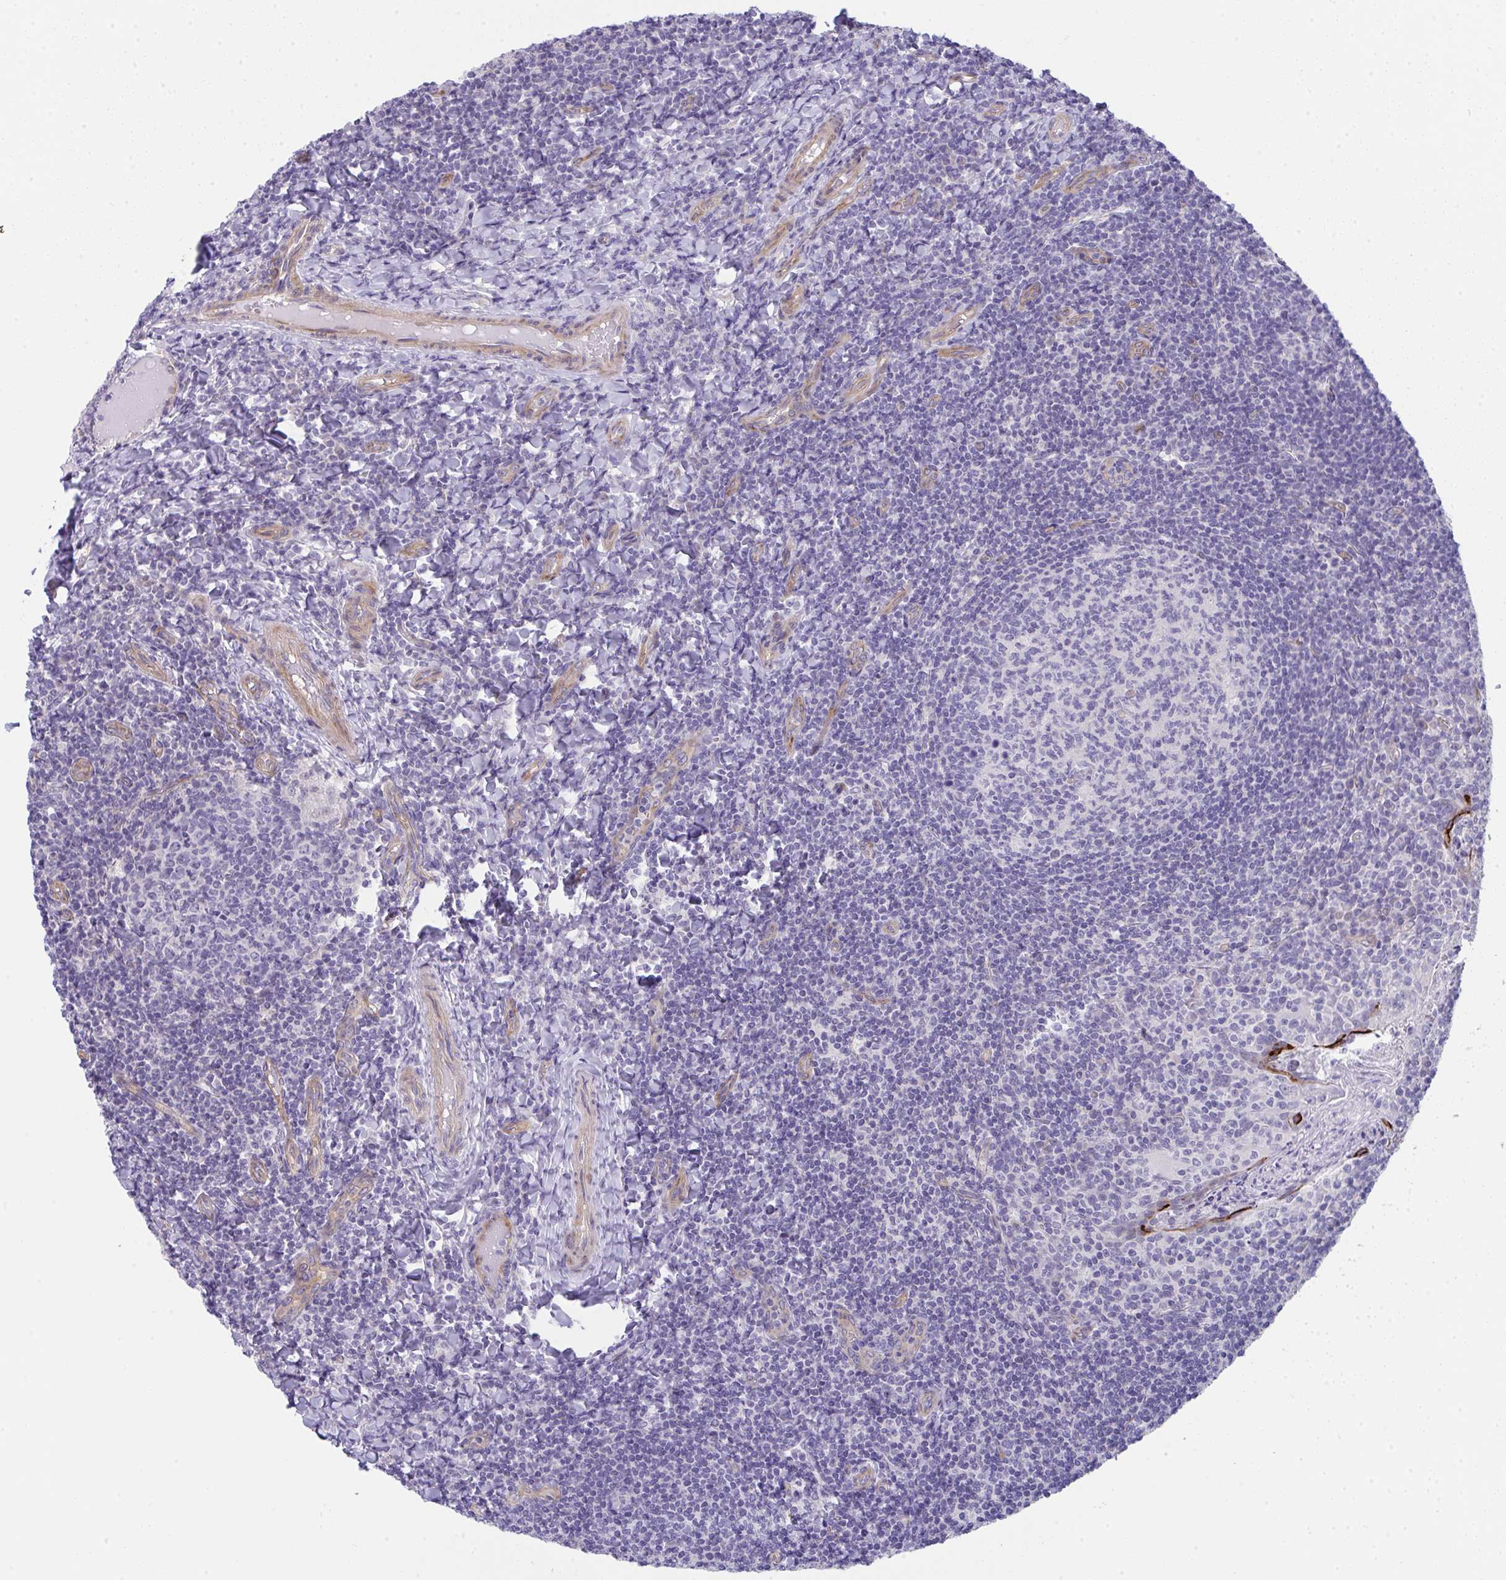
{"staining": {"intensity": "negative", "quantity": "none", "location": "none"}, "tissue": "tonsil", "cell_type": "Germinal center cells", "image_type": "normal", "snomed": [{"axis": "morphology", "description": "Normal tissue, NOS"}, {"axis": "topography", "description": "Tonsil"}], "caption": "Immunohistochemistry (IHC) photomicrograph of normal tonsil: tonsil stained with DAB (3,3'-diaminobenzidine) displays no significant protein positivity in germinal center cells.", "gene": "MYL12A", "patient": {"sex": "female", "age": 10}}